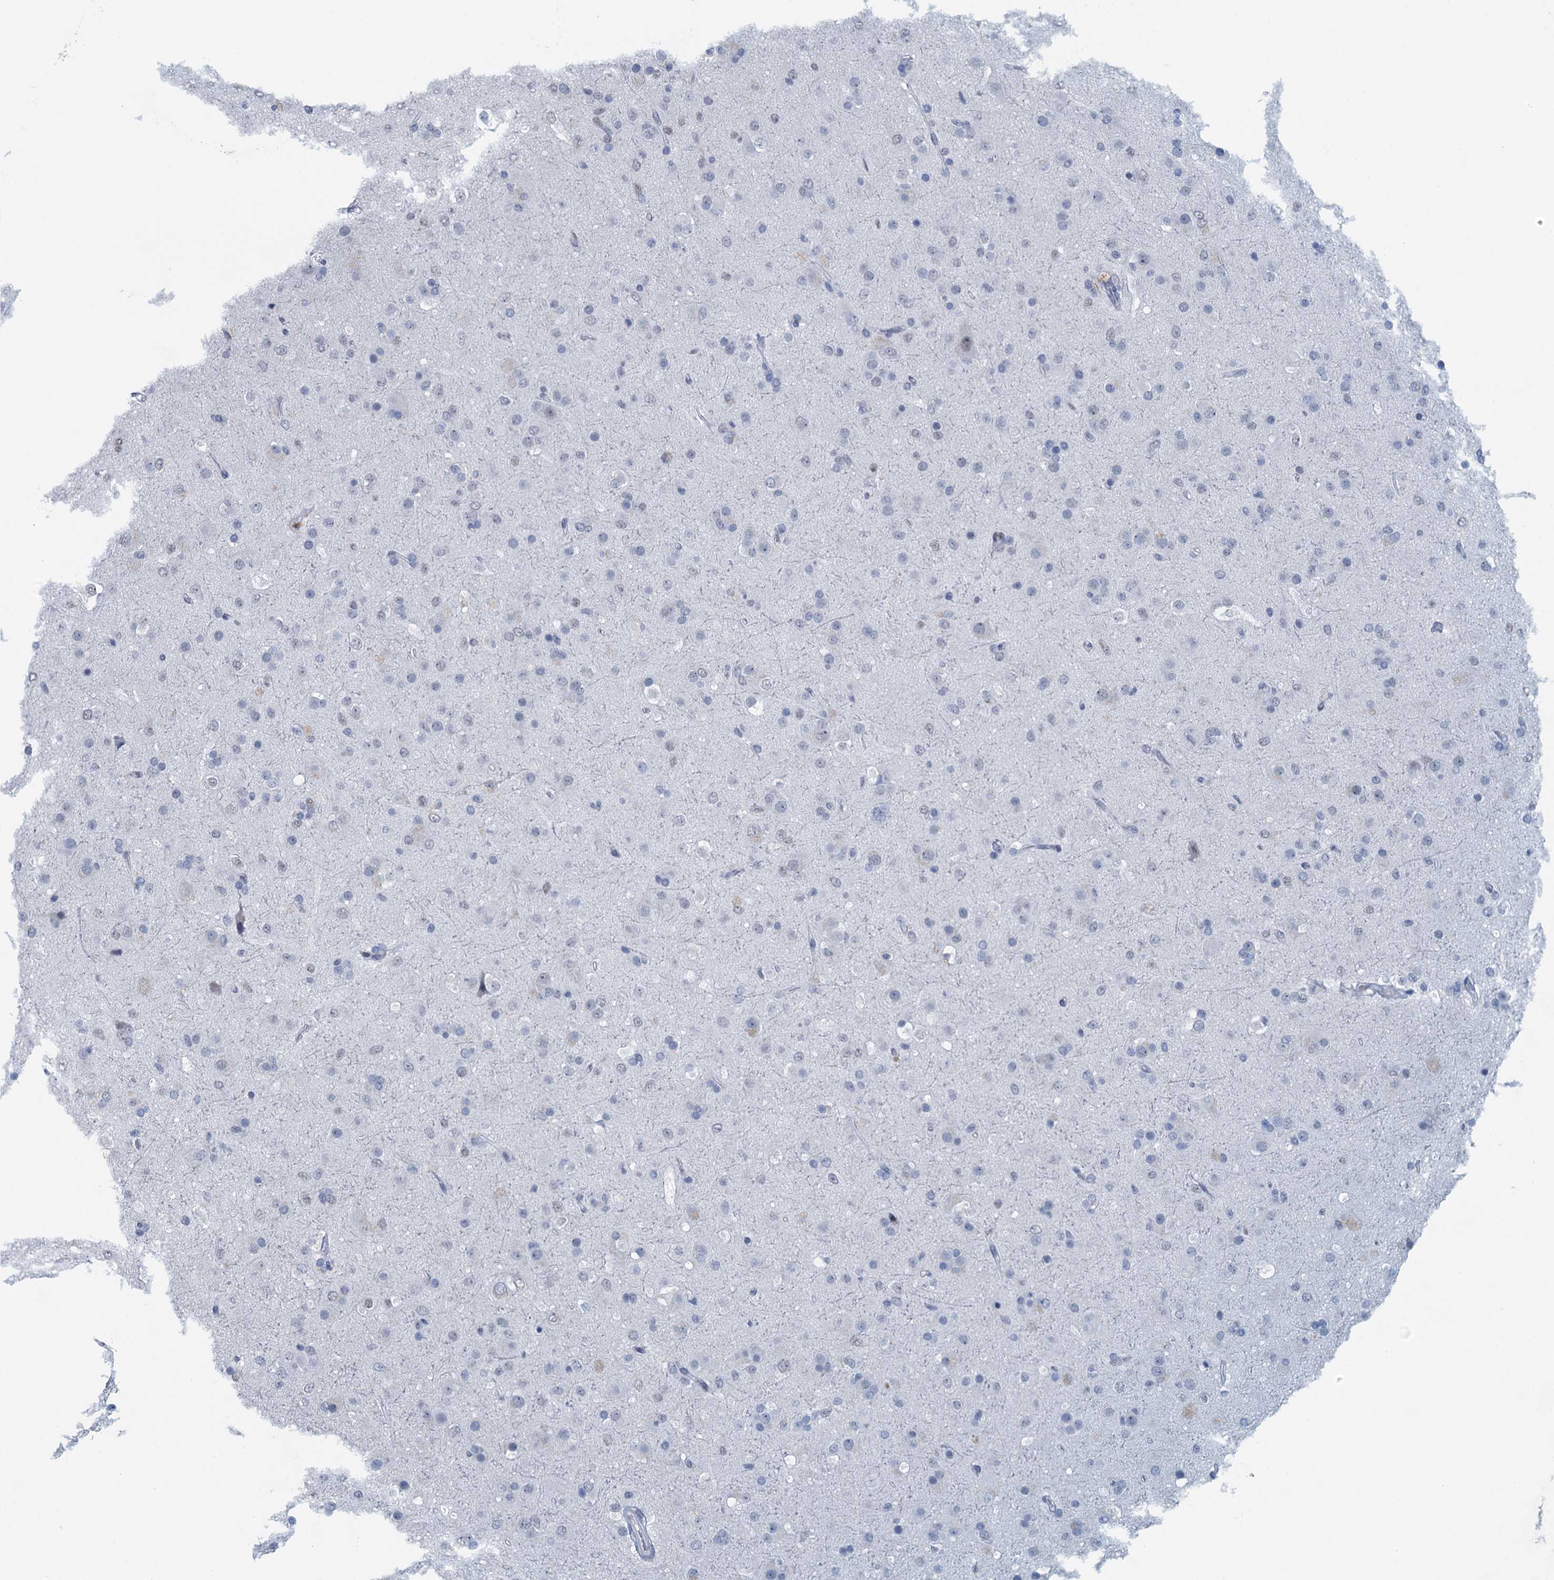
{"staining": {"intensity": "negative", "quantity": "none", "location": "none"}, "tissue": "glioma", "cell_type": "Tumor cells", "image_type": "cancer", "snomed": [{"axis": "morphology", "description": "Glioma, malignant, Low grade"}, {"axis": "topography", "description": "Brain"}], "caption": "Protein analysis of glioma reveals no significant staining in tumor cells.", "gene": "TTLL9", "patient": {"sex": "male", "age": 65}}